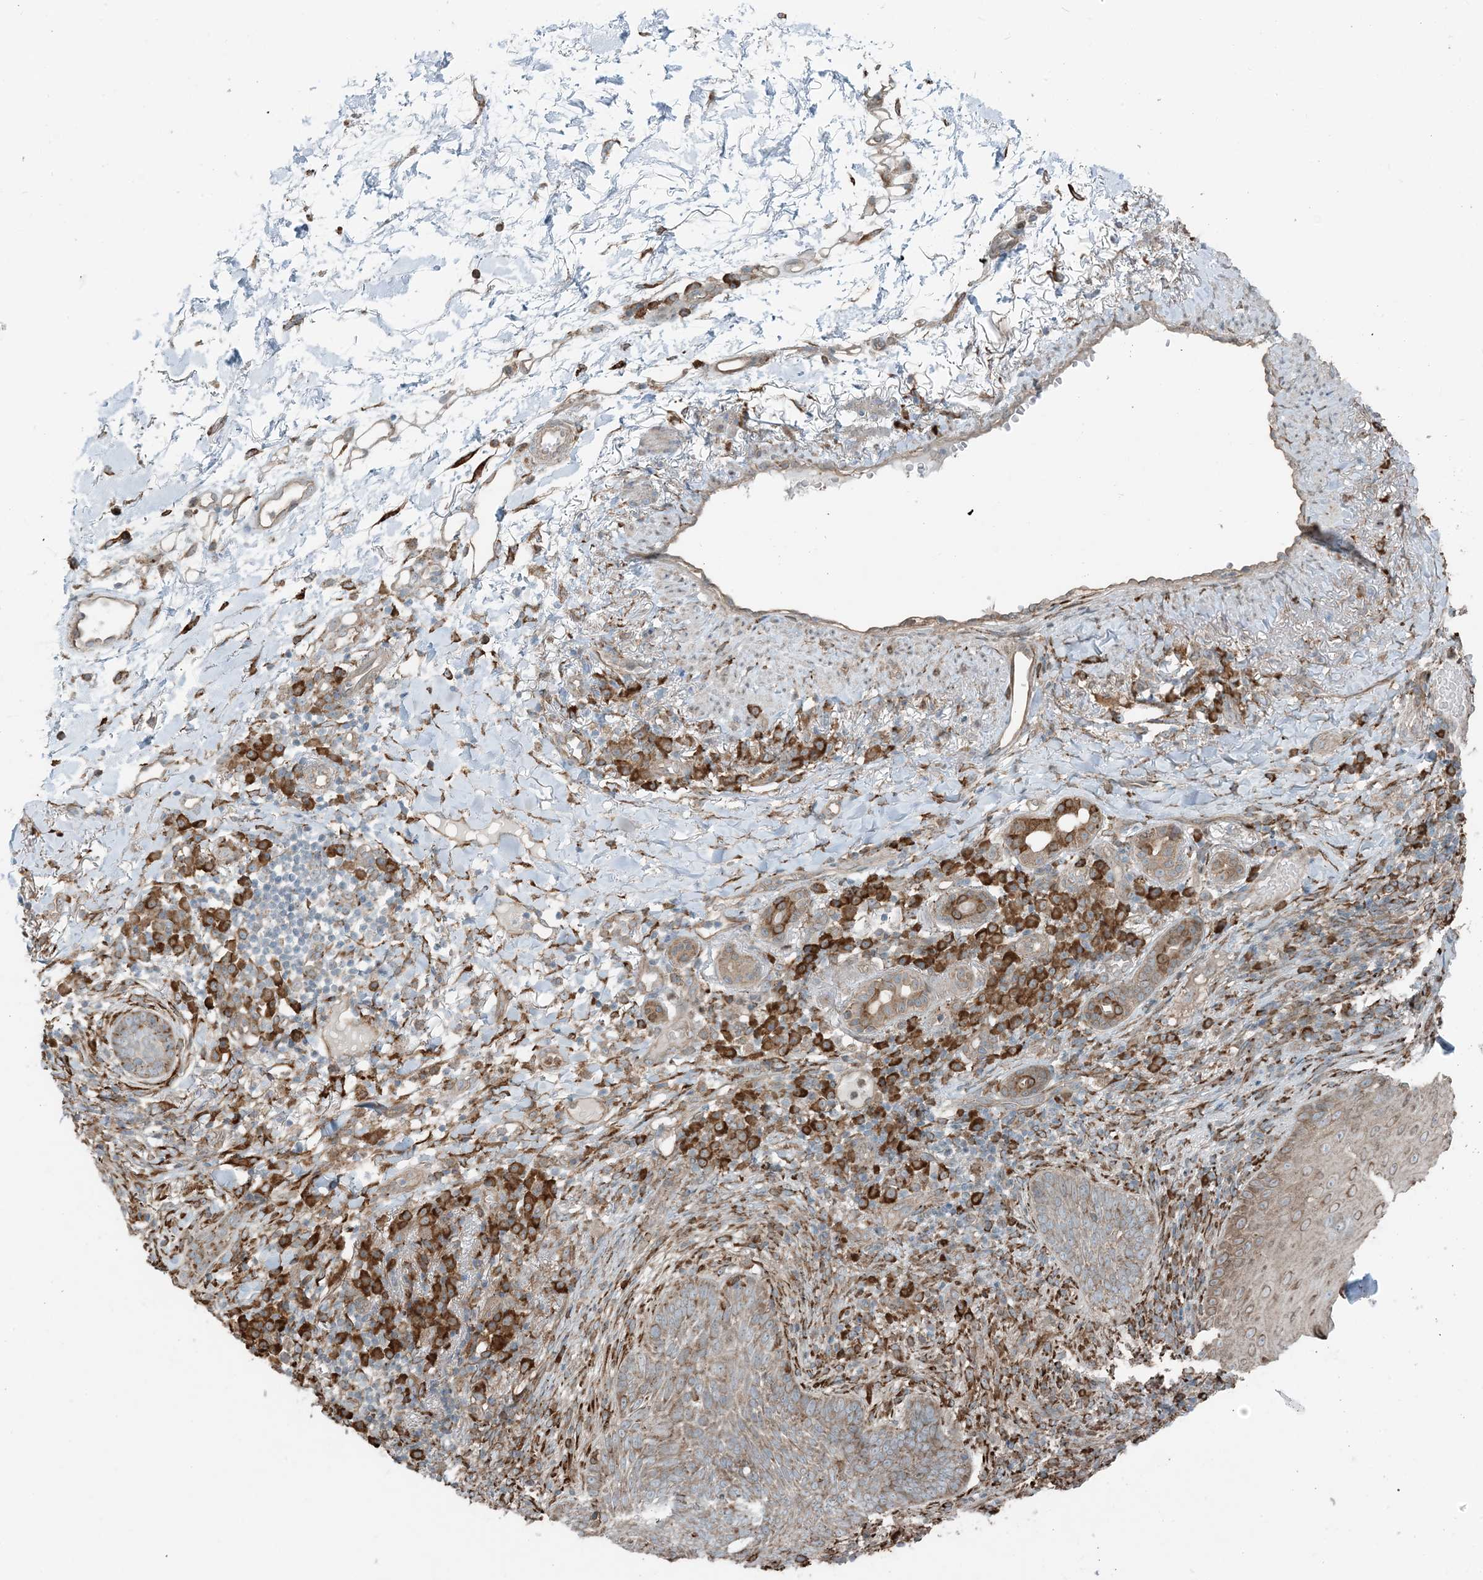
{"staining": {"intensity": "moderate", "quantity": ">75%", "location": "cytoplasmic/membranous"}, "tissue": "skin cancer", "cell_type": "Tumor cells", "image_type": "cancer", "snomed": [{"axis": "morphology", "description": "Basal cell carcinoma"}, {"axis": "topography", "description": "Skin"}], "caption": "Skin basal cell carcinoma stained with a protein marker exhibits moderate staining in tumor cells.", "gene": "CERKL", "patient": {"sex": "male", "age": 85}}